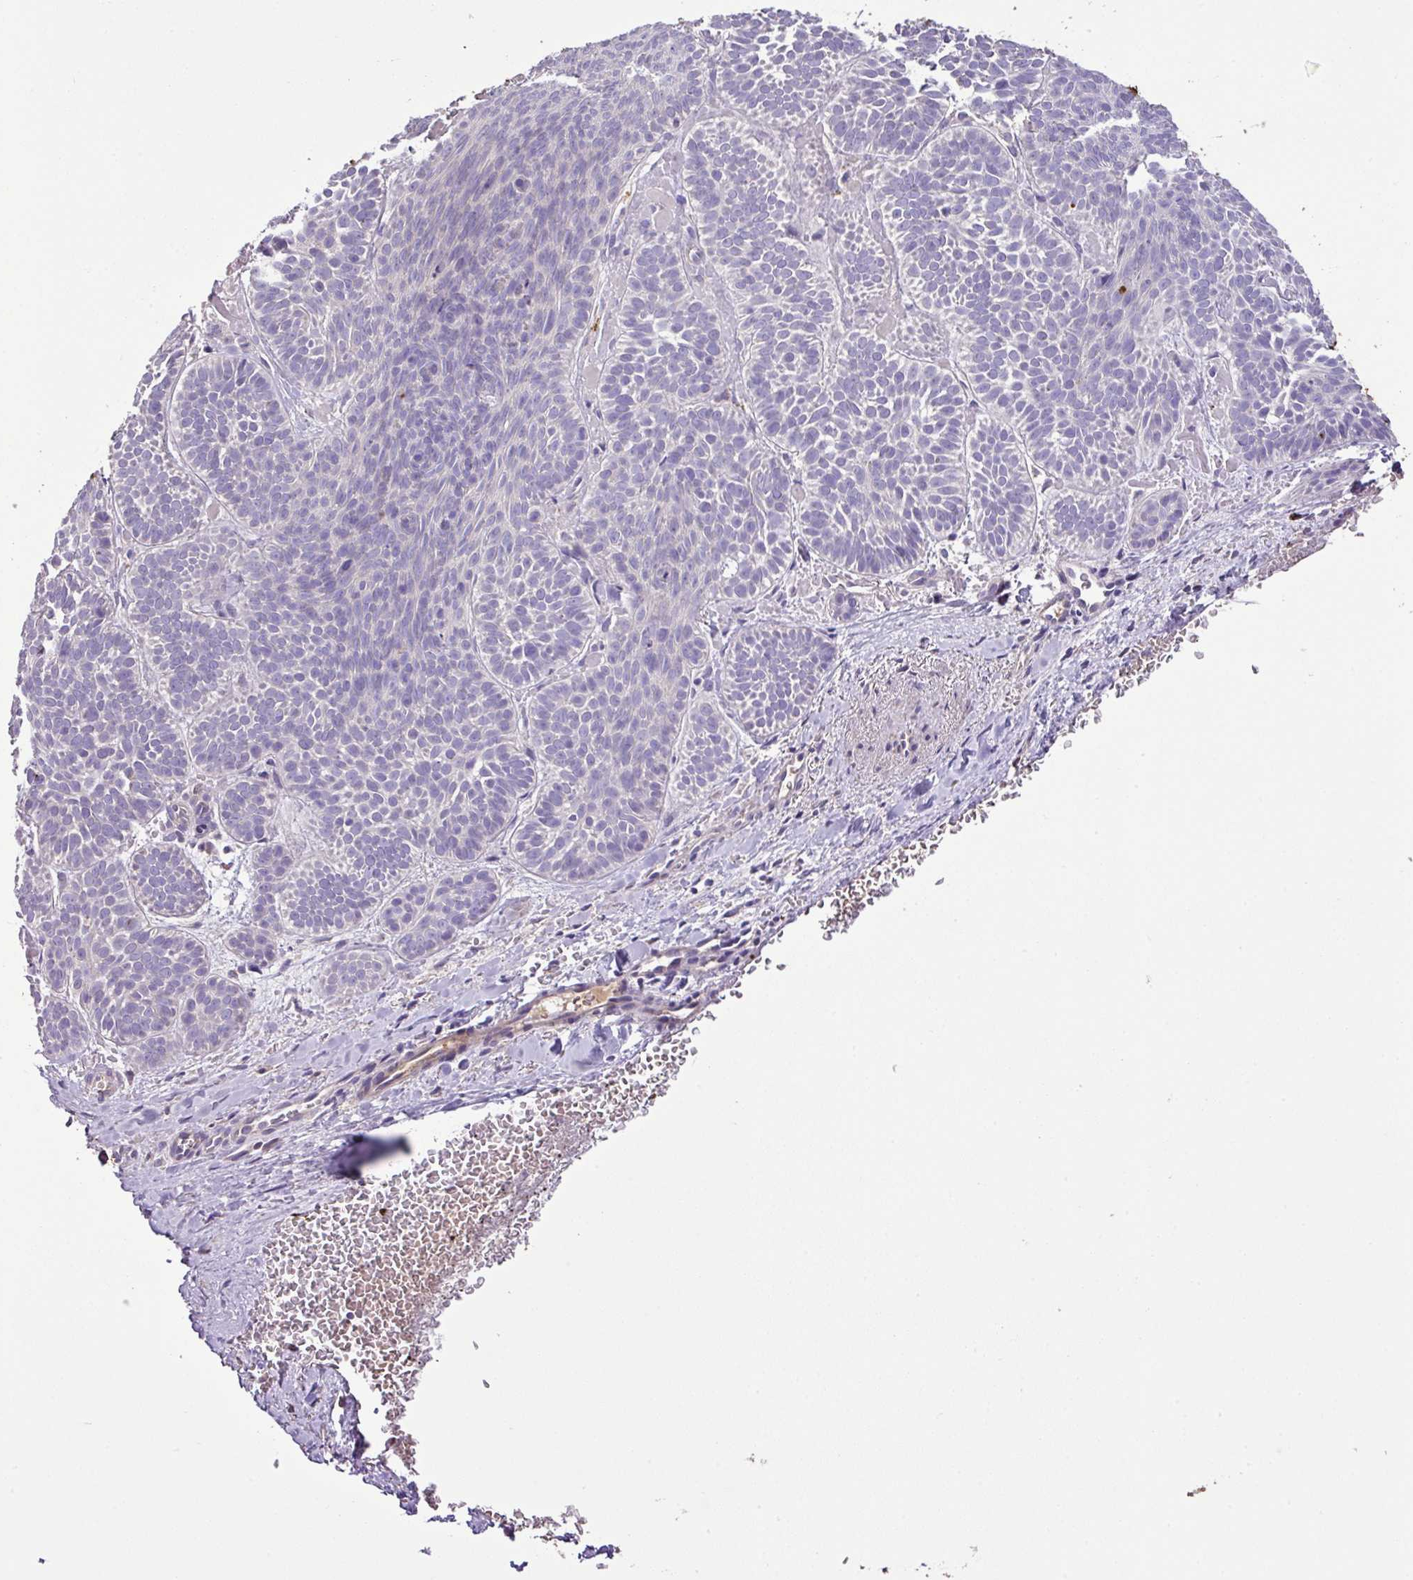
{"staining": {"intensity": "negative", "quantity": "none", "location": "none"}, "tissue": "skin cancer", "cell_type": "Tumor cells", "image_type": "cancer", "snomed": [{"axis": "morphology", "description": "Basal cell carcinoma"}, {"axis": "topography", "description": "Skin"}], "caption": "A high-resolution photomicrograph shows IHC staining of skin cancer, which shows no significant staining in tumor cells.", "gene": "ZNF266", "patient": {"sex": "male", "age": 85}}